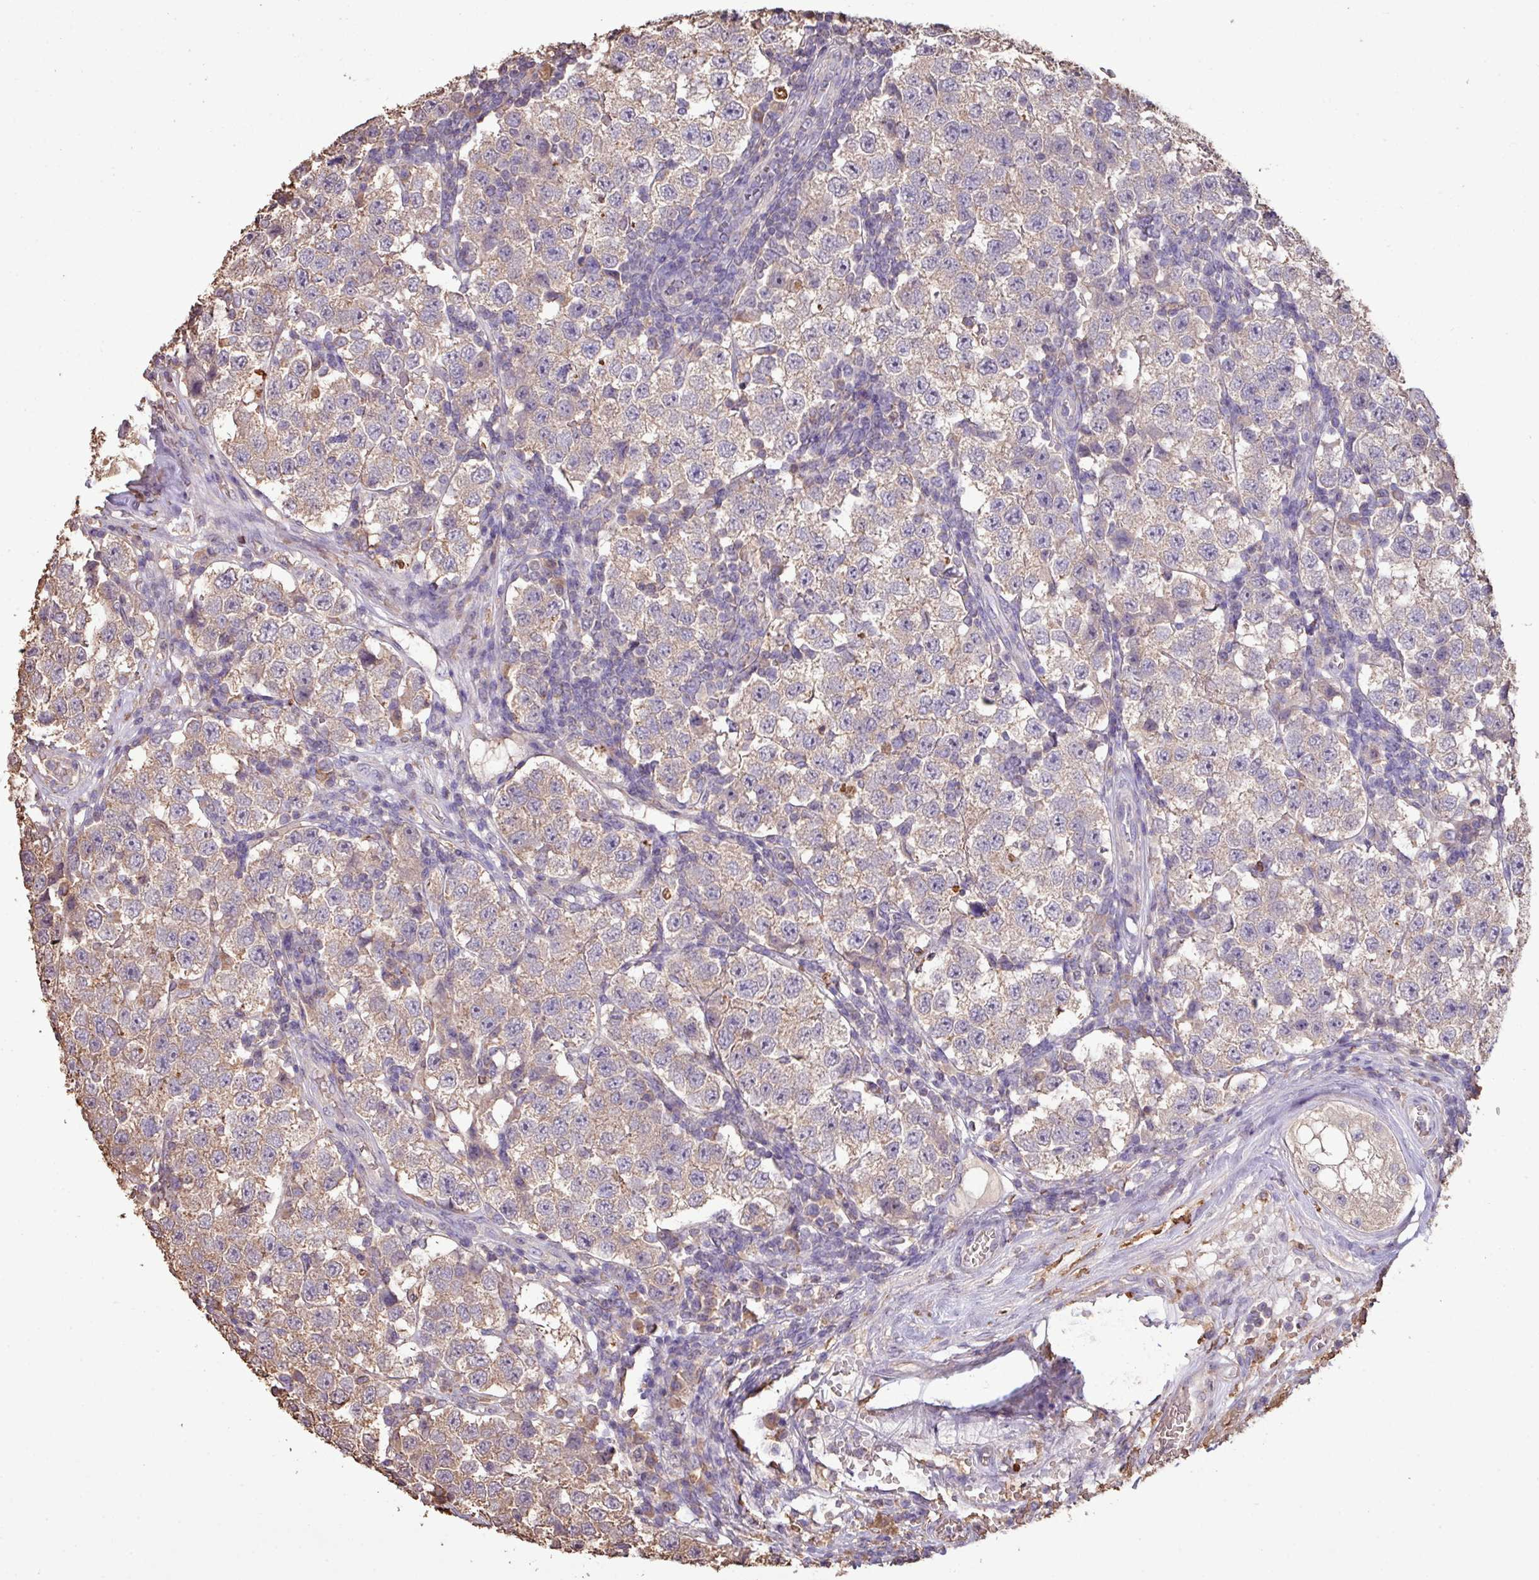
{"staining": {"intensity": "weak", "quantity": "25%-75%", "location": "cytoplasmic/membranous"}, "tissue": "testis cancer", "cell_type": "Tumor cells", "image_type": "cancer", "snomed": [{"axis": "morphology", "description": "Seminoma, NOS"}, {"axis": "topography", "description": "Testis"}], "caption": "Testis seminoma tissue reveals weak cytoplasmic/membranous positivity in about 25%-75% of tumor cells, visualized by immunohistochemistry.", "gene": "CAMK2B", "patient": {"sex": "male", "age": 34}}